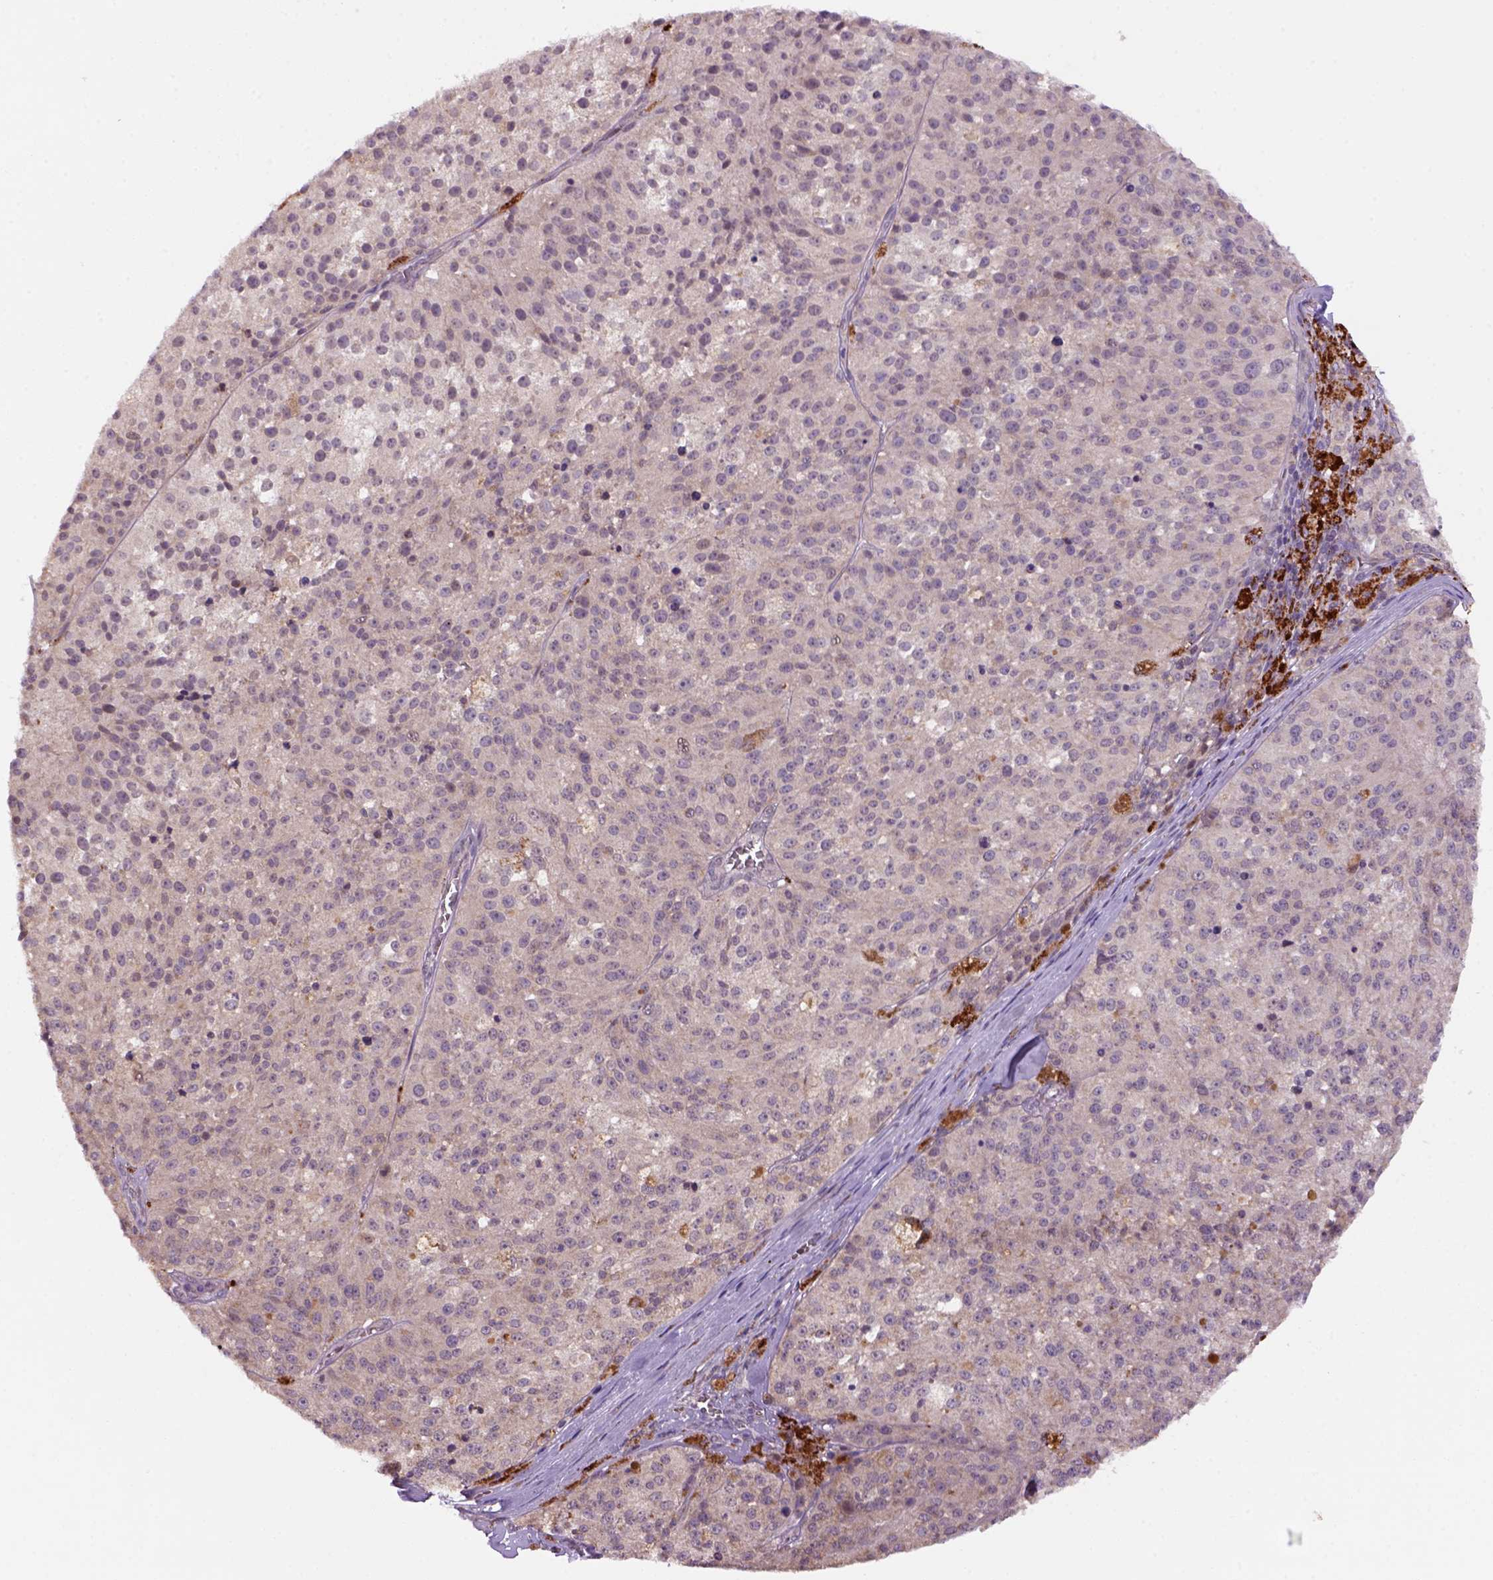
{"staining": {"intensity": "weak", "quantity": "25%-75%", "location": "cytoplasmic/membranous"}, "tissue": "melanoma", "cell_type": "Tumor cells", "image_type": "cancer", "snomed": [{"axis": "morphology", "description": "Malignant melanoma, Metastatic site"}, {"axis": "topography", "description": "Lymph node"}], "caption": "An image of malignant melanoma (metastatic site) stained for a protein reveals weak cytoplasmic/membranous brown staining in tumor cells.", "gene": "FZD7", "patient": {"sex": "female", "age": 64}}